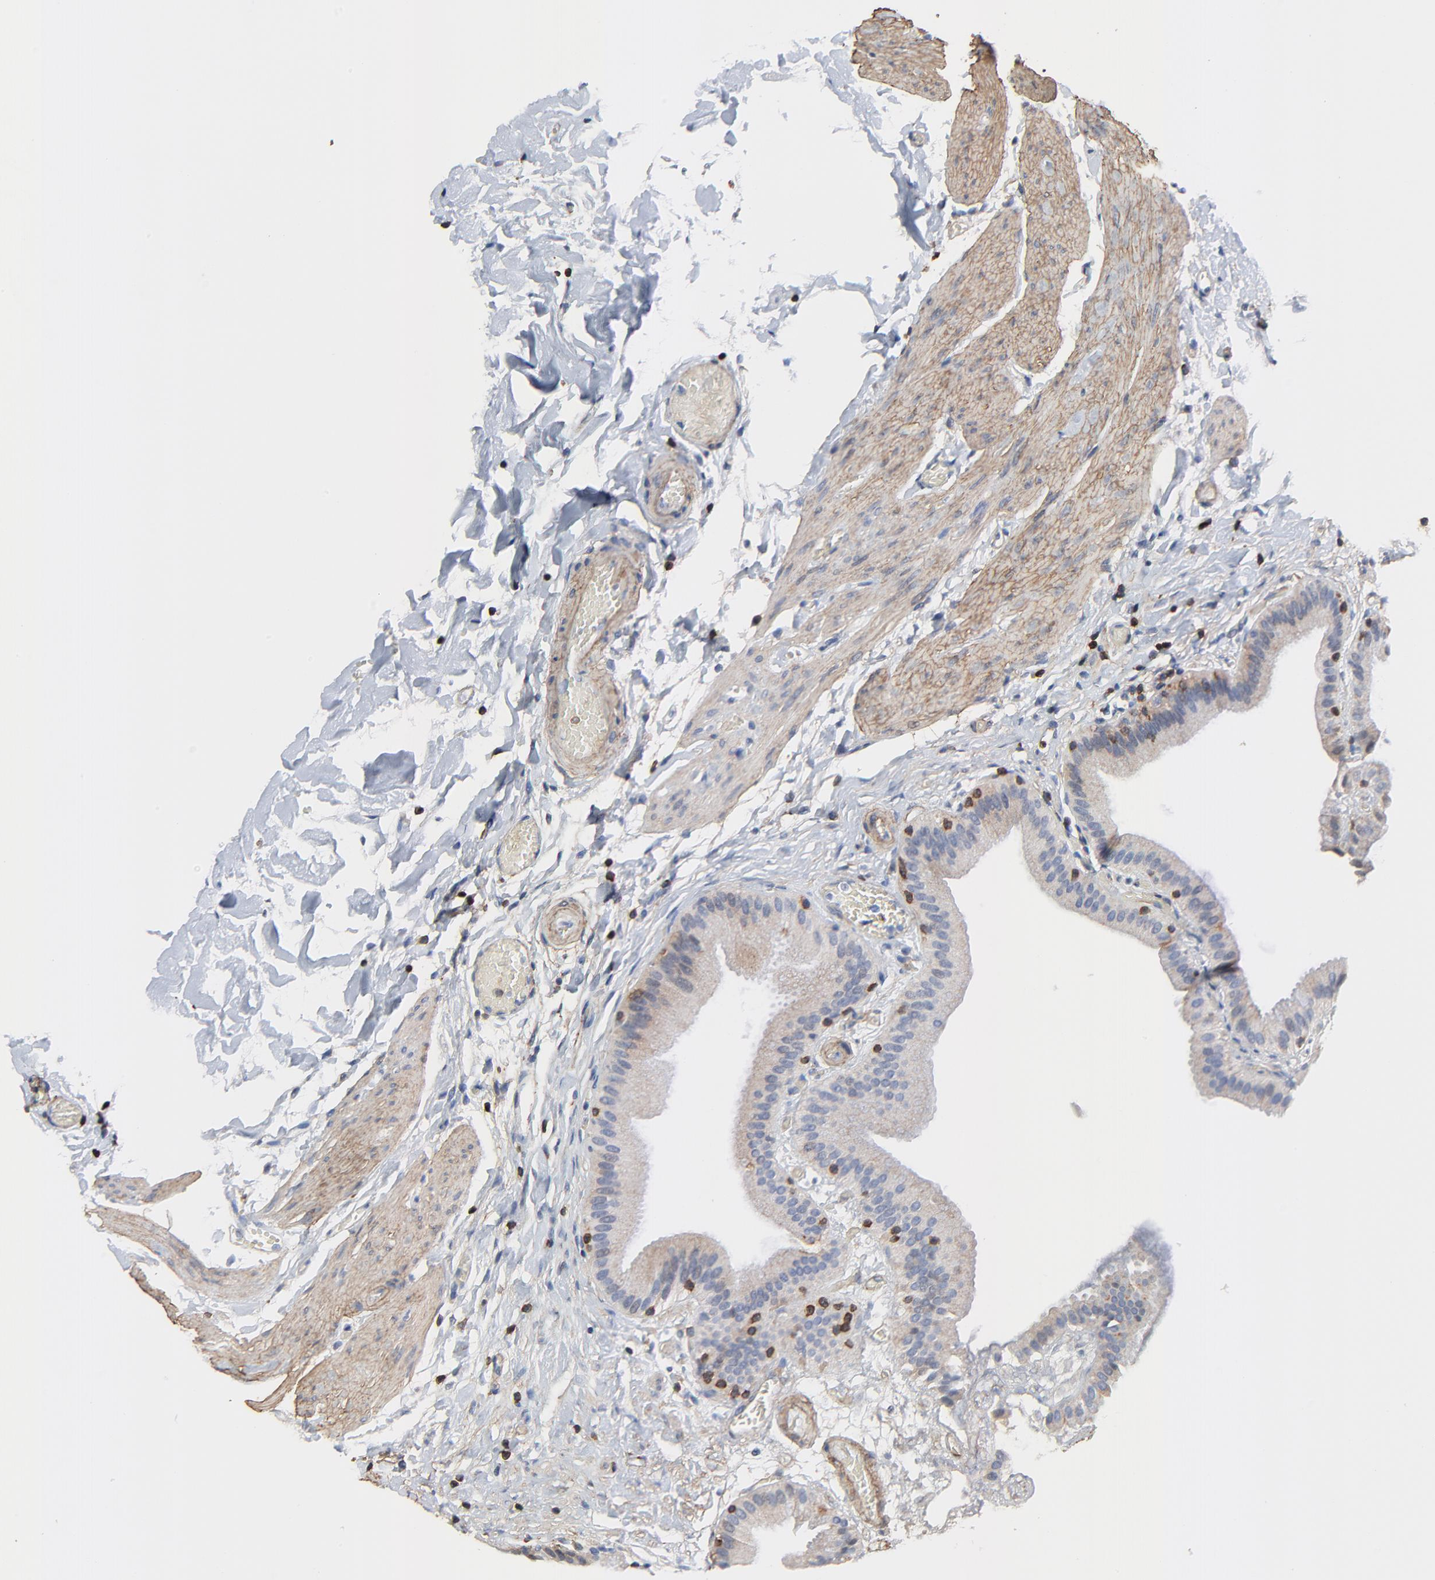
{"staining": {"intensity": "weak", "quantity": "25%-75%", "location": "cytoplasmic/membranous"}, "tissue": "gallbladder", "cell_type": "Glandular cells", "image_type": "normal", "snomed": [{"axis": "morphology", "description": "Normal tissue, NOS"}, {"axis": "topography", "description": "Gallbladder"}], "caption": "Unremarkable gallbladder demonstrates weak cytoplasmic/membranous positivity in approximately 25%-75% of glandular cells, visualized by immunohistochemistry.", "gene": "SKAP1", "patient": {"sex": "female", "age": 63}}